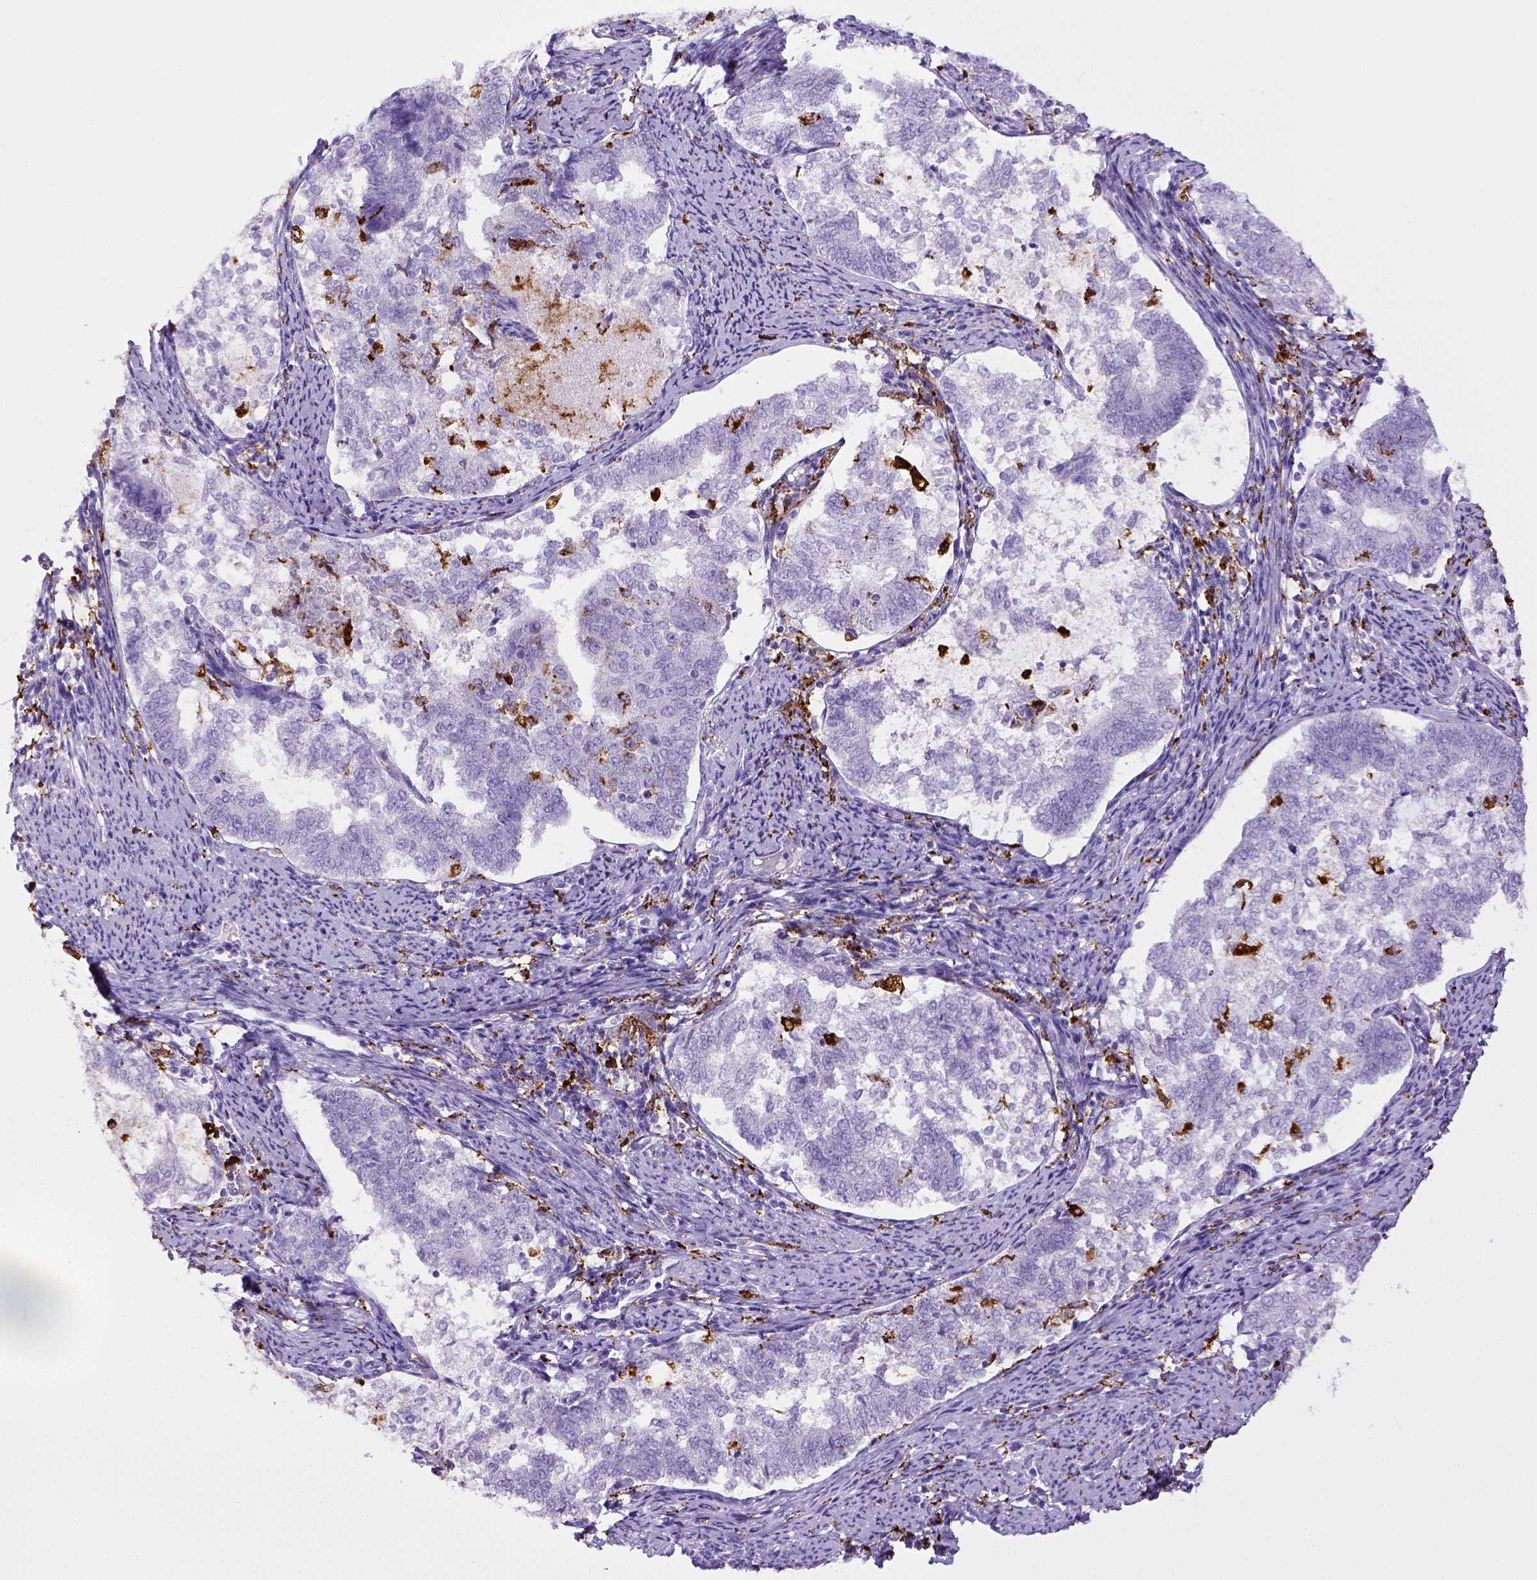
{"staining": {"intensity": "negative", "quantity": "none", "location": "none"}, "tissue": "endometrial cancer", "cell_type": "Tumor cells", "image_type": "cancer", "snomed": [{"axis": "morphology", "description": "Adenocarcinoma, NOS"}, {"axis": "topography", "description": "Endometrium"}], "caption": "This is an IHC photomicrograph of human endometrial adenocarcinoma. There is no positivity in tumor cells.", "gene": "CD68", "patient": {"sex": "female", "age": 65}}